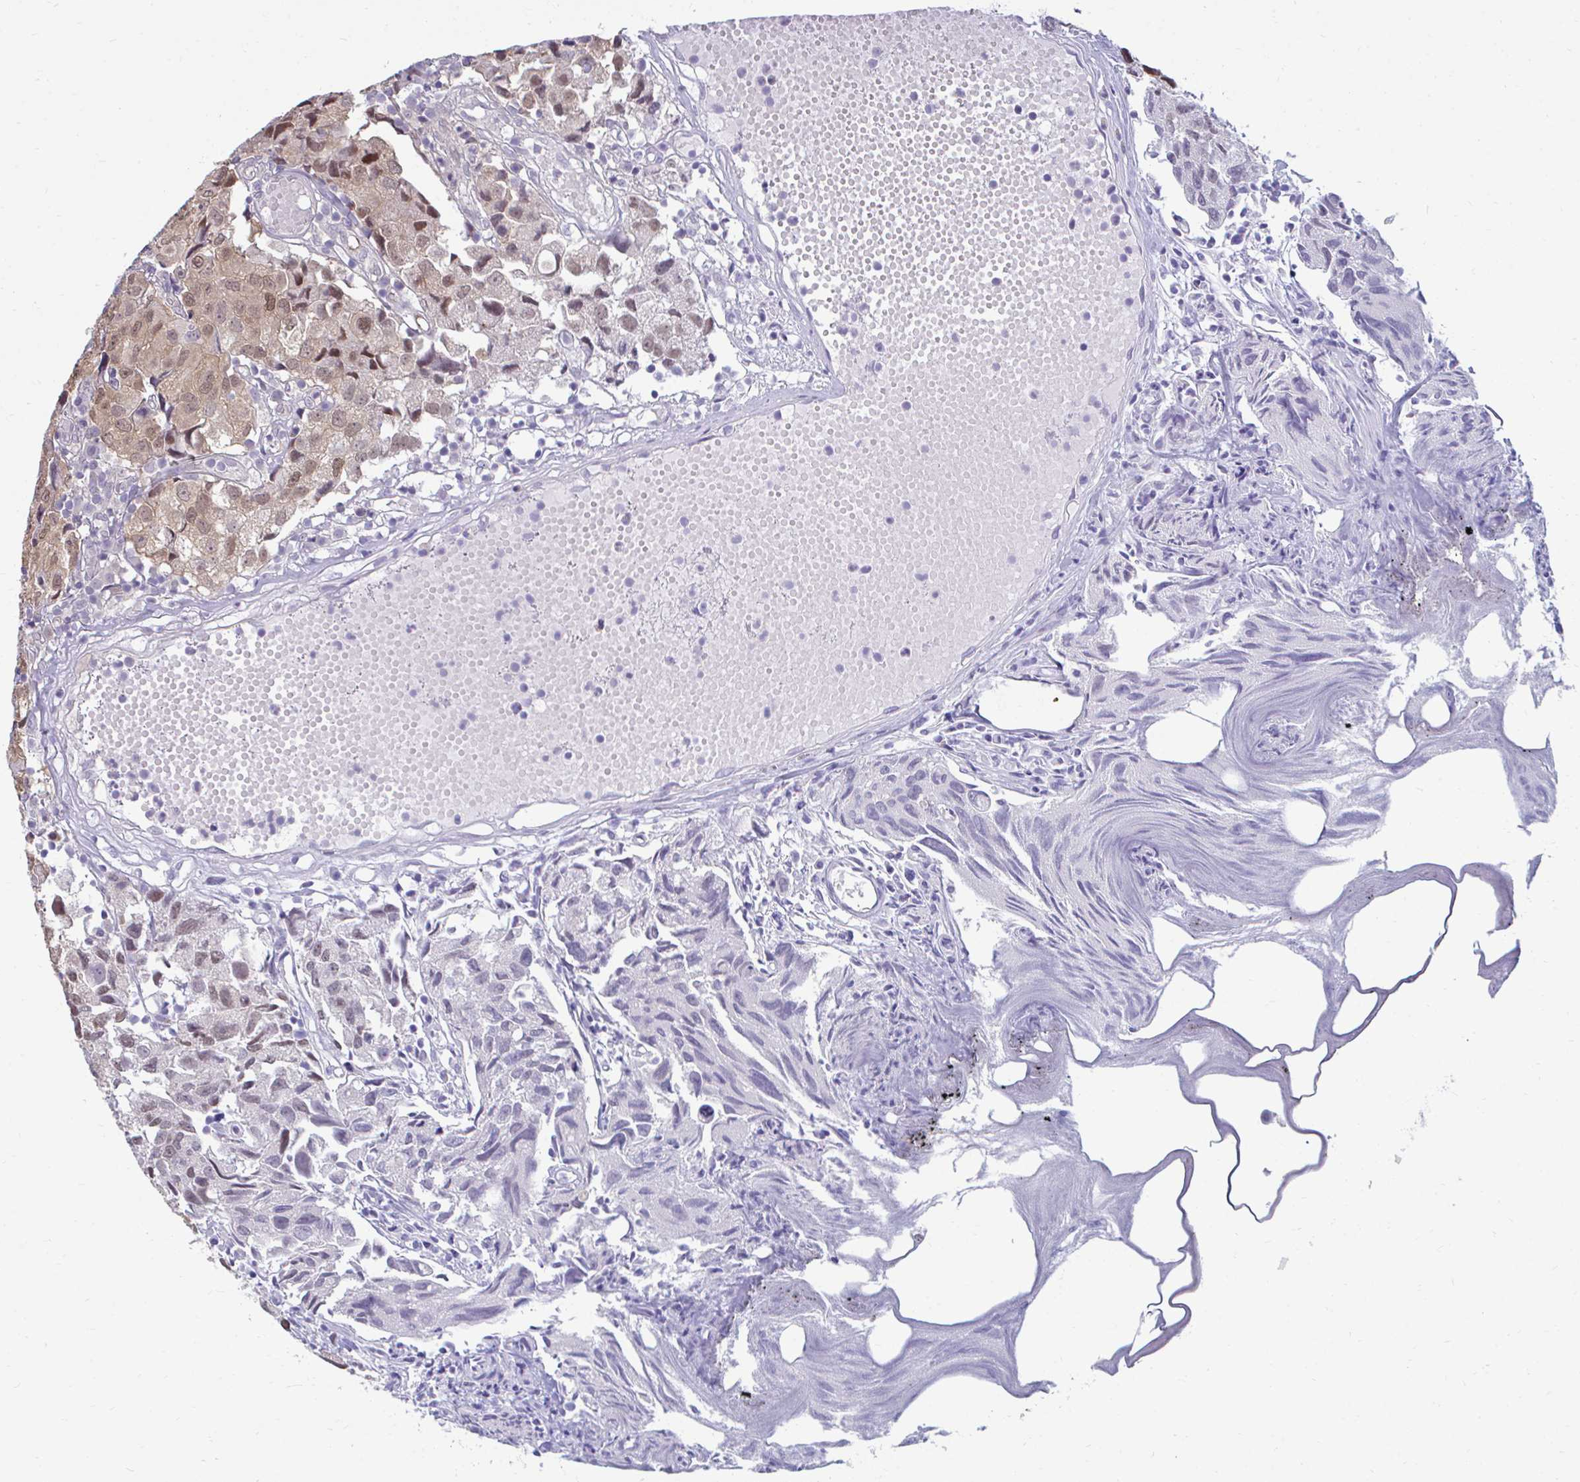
{"staining": {"intensity": "weak", "quantity": "25%-75%", "location": "nuclear"}, "tissue": "urothelial cancer", "cell_type": "Tumor cells", "image_type": "cancer", "snomed": [{"axis": "morphology", "description": "Urothelial carcinoma, High grade"}, {"axis": "topography", "description": "Urinary bladder"}], "caption": "Human high-grade urothelial carcinoma stained with a brown dye reveals weak nuclear positive staining in about 25%-75% of tumor cells.", "gene": "CSE1L", "patient": {"sex": "female", "age": 75}}